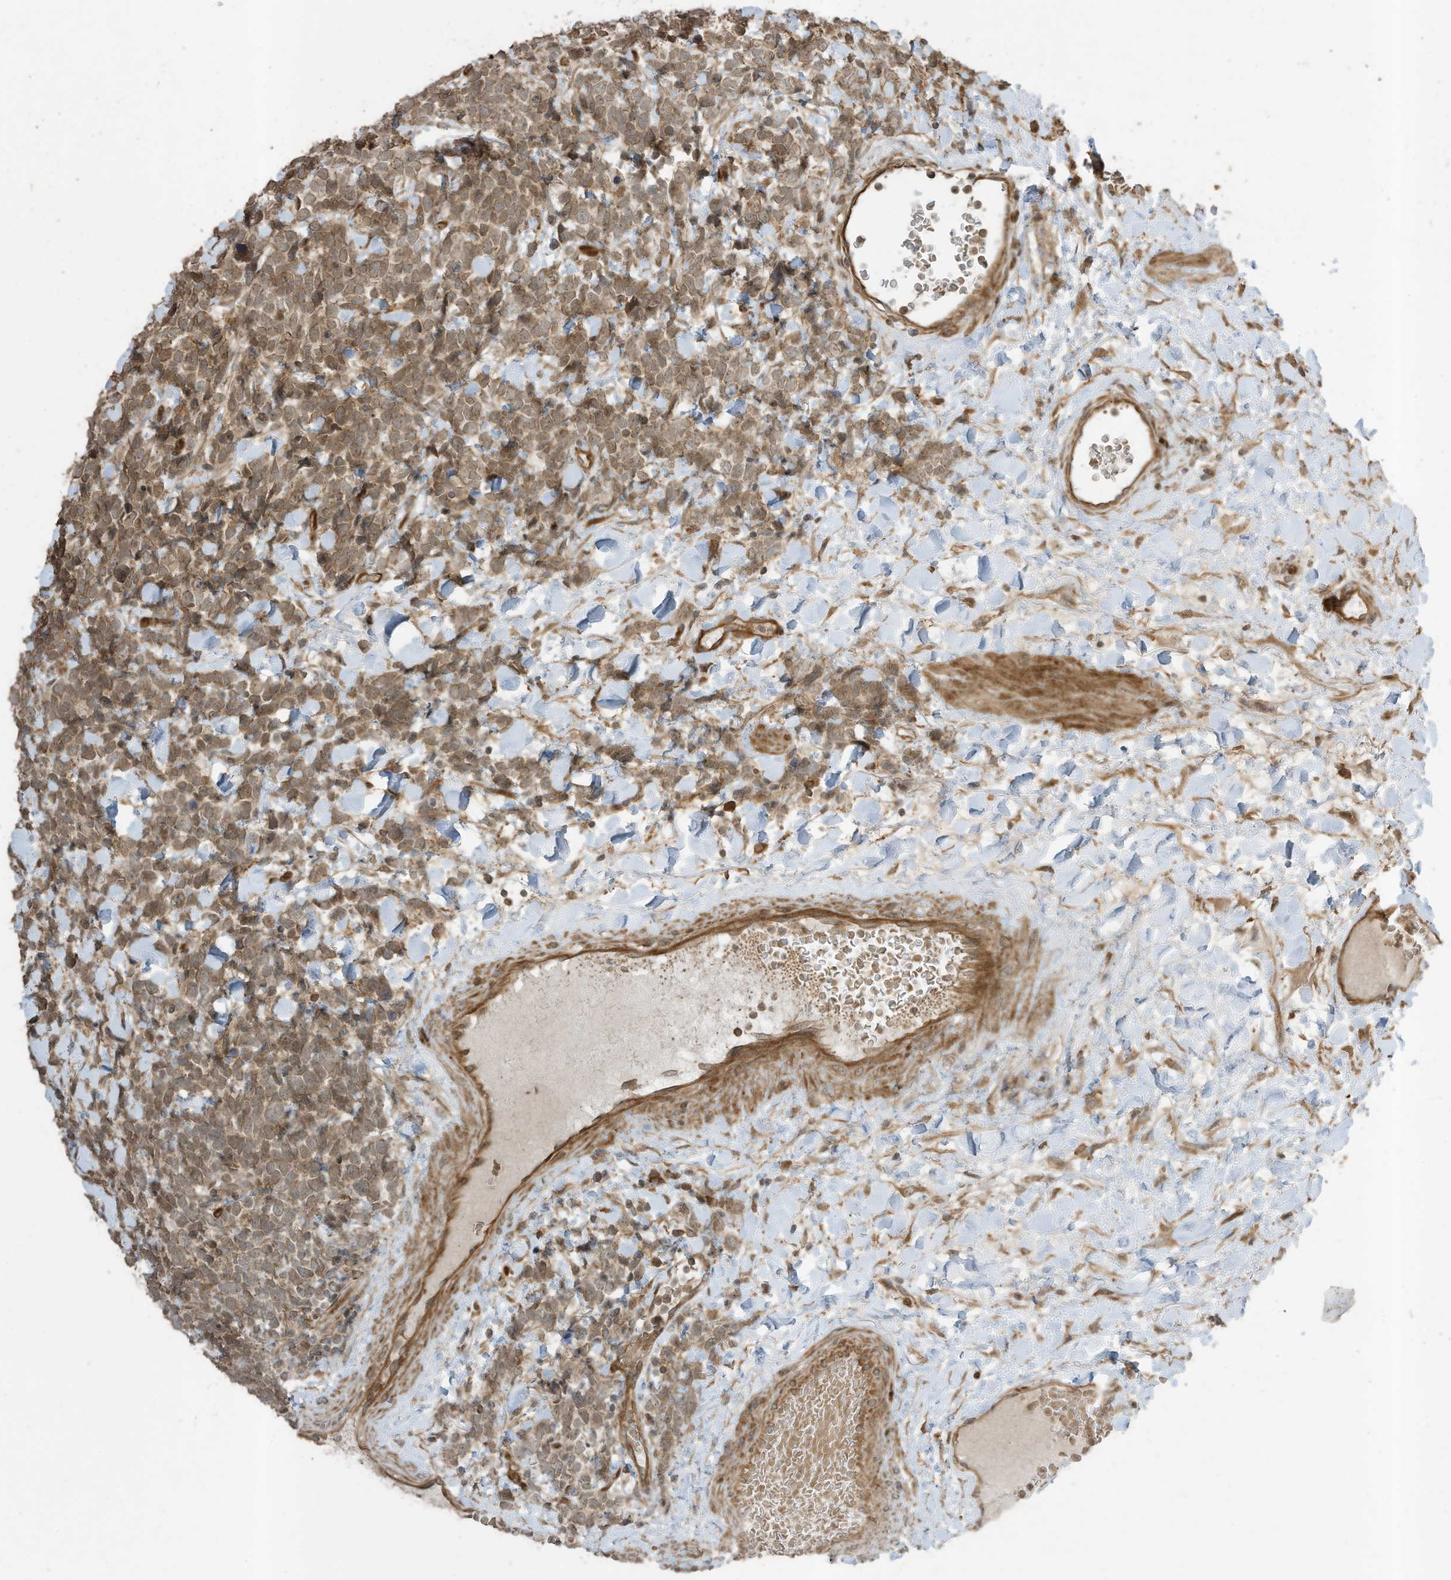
{"staining": {"intensity": "moderate", "quantity": ">75%", "location": "cytoplasmic/membranous"}, "tissue": "urothelial cancer", "cell_type": "Tumor cells", "image_type": "cancer", "snomed": [{"axis": "morphology", "description": "Urothelial carcinoma, High grade"}, {"axis": "topography", "description": "Urinary bladder"}], "caption": "Brown immunohistochemical staining in human urothelial carcinoma (high-grade) shows moderate cytoplasmic/membranous staining in about >75% of tumor cells.", "gene": "ZNF653", "patient": {"sex": "female", "age": 82}}